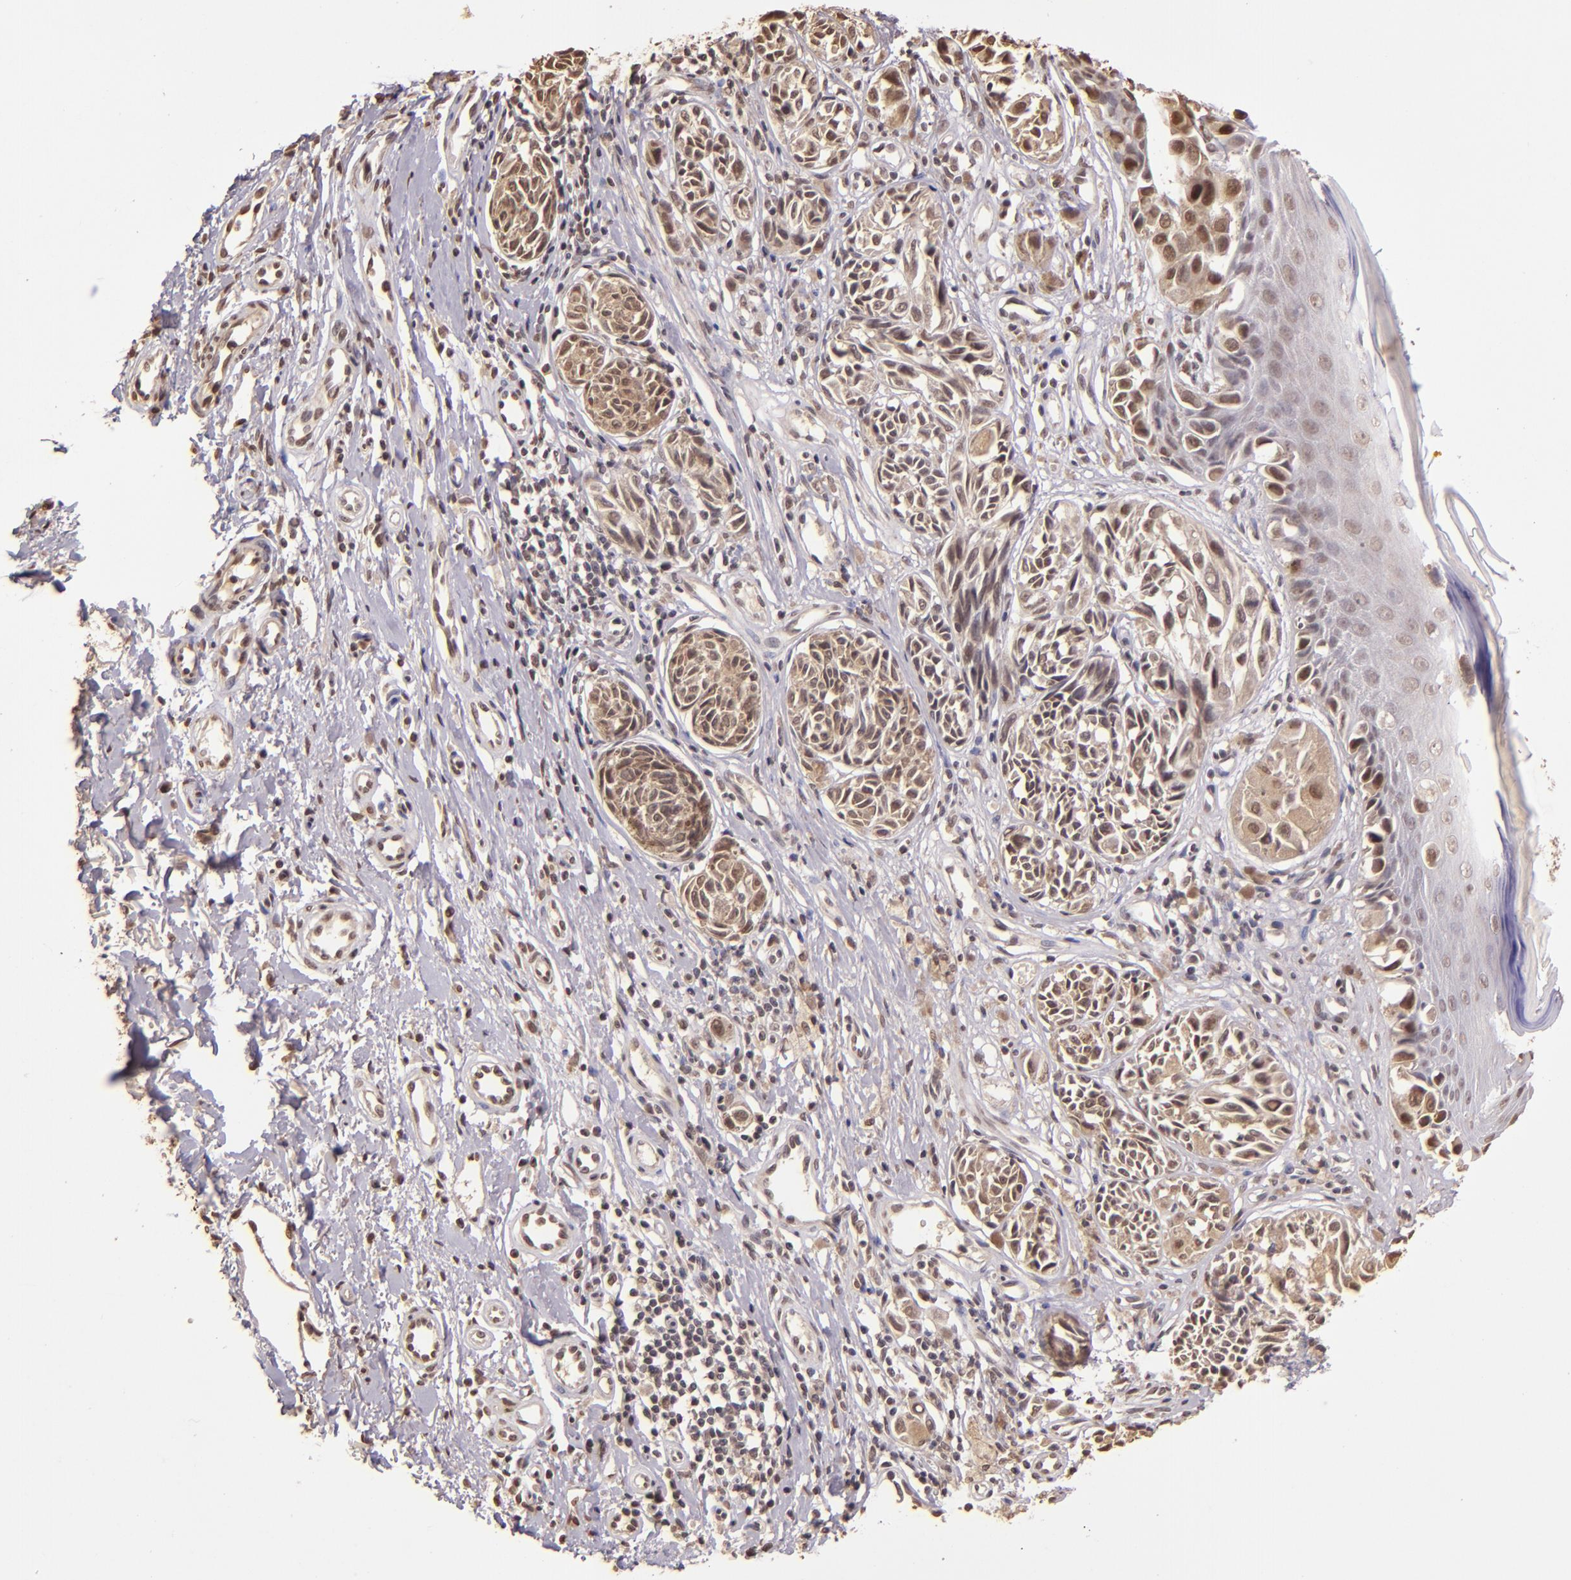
{"staining": {"intensity": "weak", "quantity": ">75%", "location": "cytoplasmic/membranous,nuclear"}, "tissue": "melanoma", "cell_type": "Tumor cells", "image_type": "cancer", "snomed": [{"axis": "morphology", "description": "Malignant melanoma, NOS"}, {"axis": "topography", "description": "Skin"}], "caption": "High-magnification brightfield microscopy of melanoma stained with DAB (3,3'-diaminobenzidine) (brown) and counterstained with hematoxylin (blue). tumor cells exhibit weak cytoplasmic/membranous and nuclear positivity is present in approximately>75% of cells. (DAB IHC, brown staining for protein, blue staining for nuclei).", "gene": "CUL1", "patient": {"sex": "male", "age": 67}}